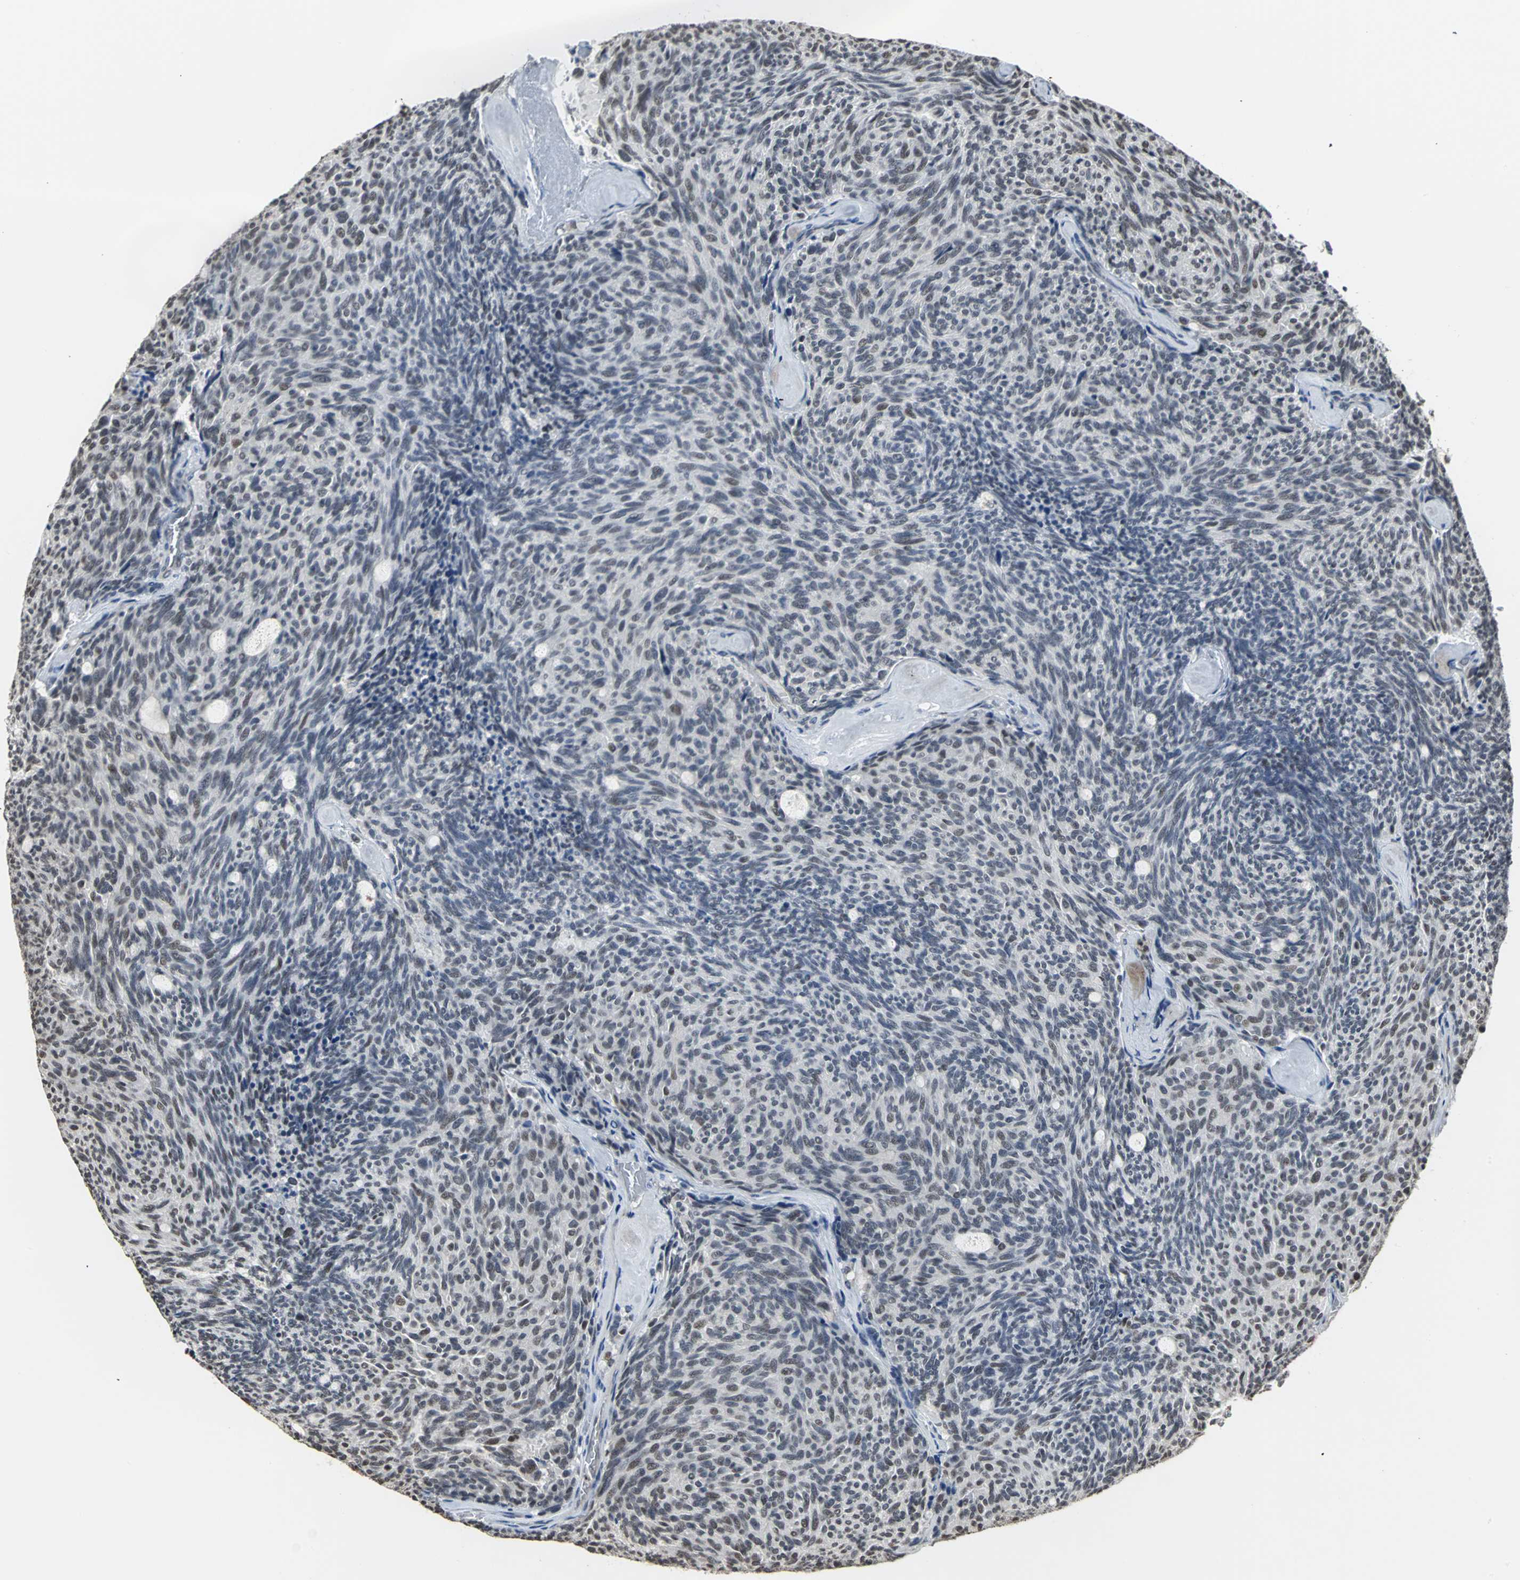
{"staining": {"intensity": "weak", "quantity": ">75%", "location": "nuclear"}, "tissue": "carcinoid", "cell_type": "Tumor cells", "image_type": "cancer", "snomed": [{"axis": "morphology", "description": "Carcinoid, malignant, NOS"}, {"axis": "topography", "description": "Pancreas"}], "caption": "High-power microscopy captured an immunohistochemistry (IHC) photomicrograph of carcinoid, revealing weak nuclear positivity in approximately >75% of tumor cells.", "gene": "CCDC88C", "patient": {"sex": "female", "age": 54}}